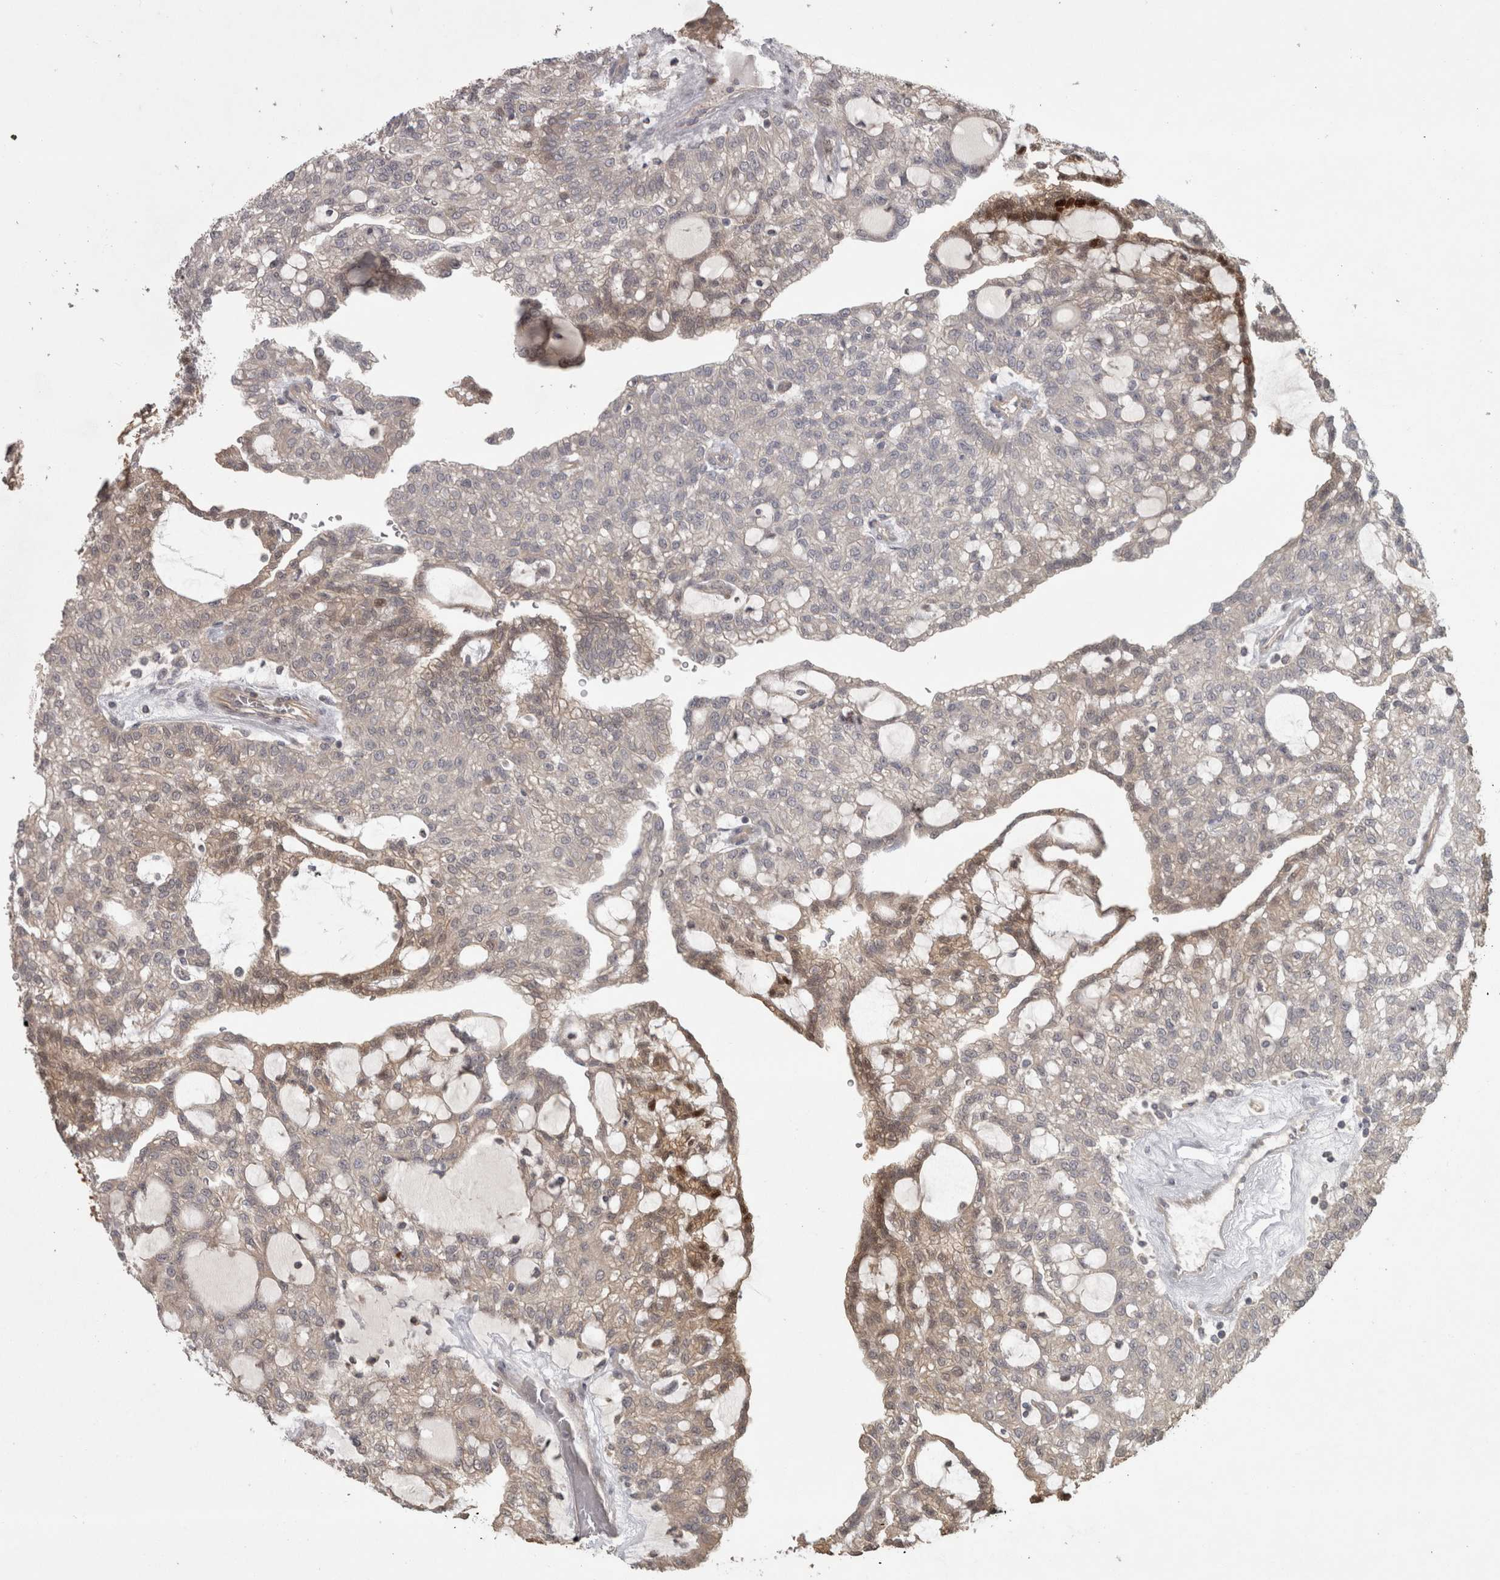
{"staining": {"intensity": "weak", "quantity": "25%-75%", "location": "cytoplasmic/membranous"}, "tissue": "renal cancer", "cell_type": "Tumor cells", "image_type": "cancer", "snomed": [{"axis": "morphology", "description": "Adenocarcinoma, NOS"}, {"axis": "topography", "description": "Kidney"}], "caption": "About 25%-75% of tumor cells in human renal cancer display weak cytoplasmic/membranous protein staining as visualized by brown immunohistochemical staining.", "gene": "SLCO5A1", "patient": {"sex": "male", "age": 63}}